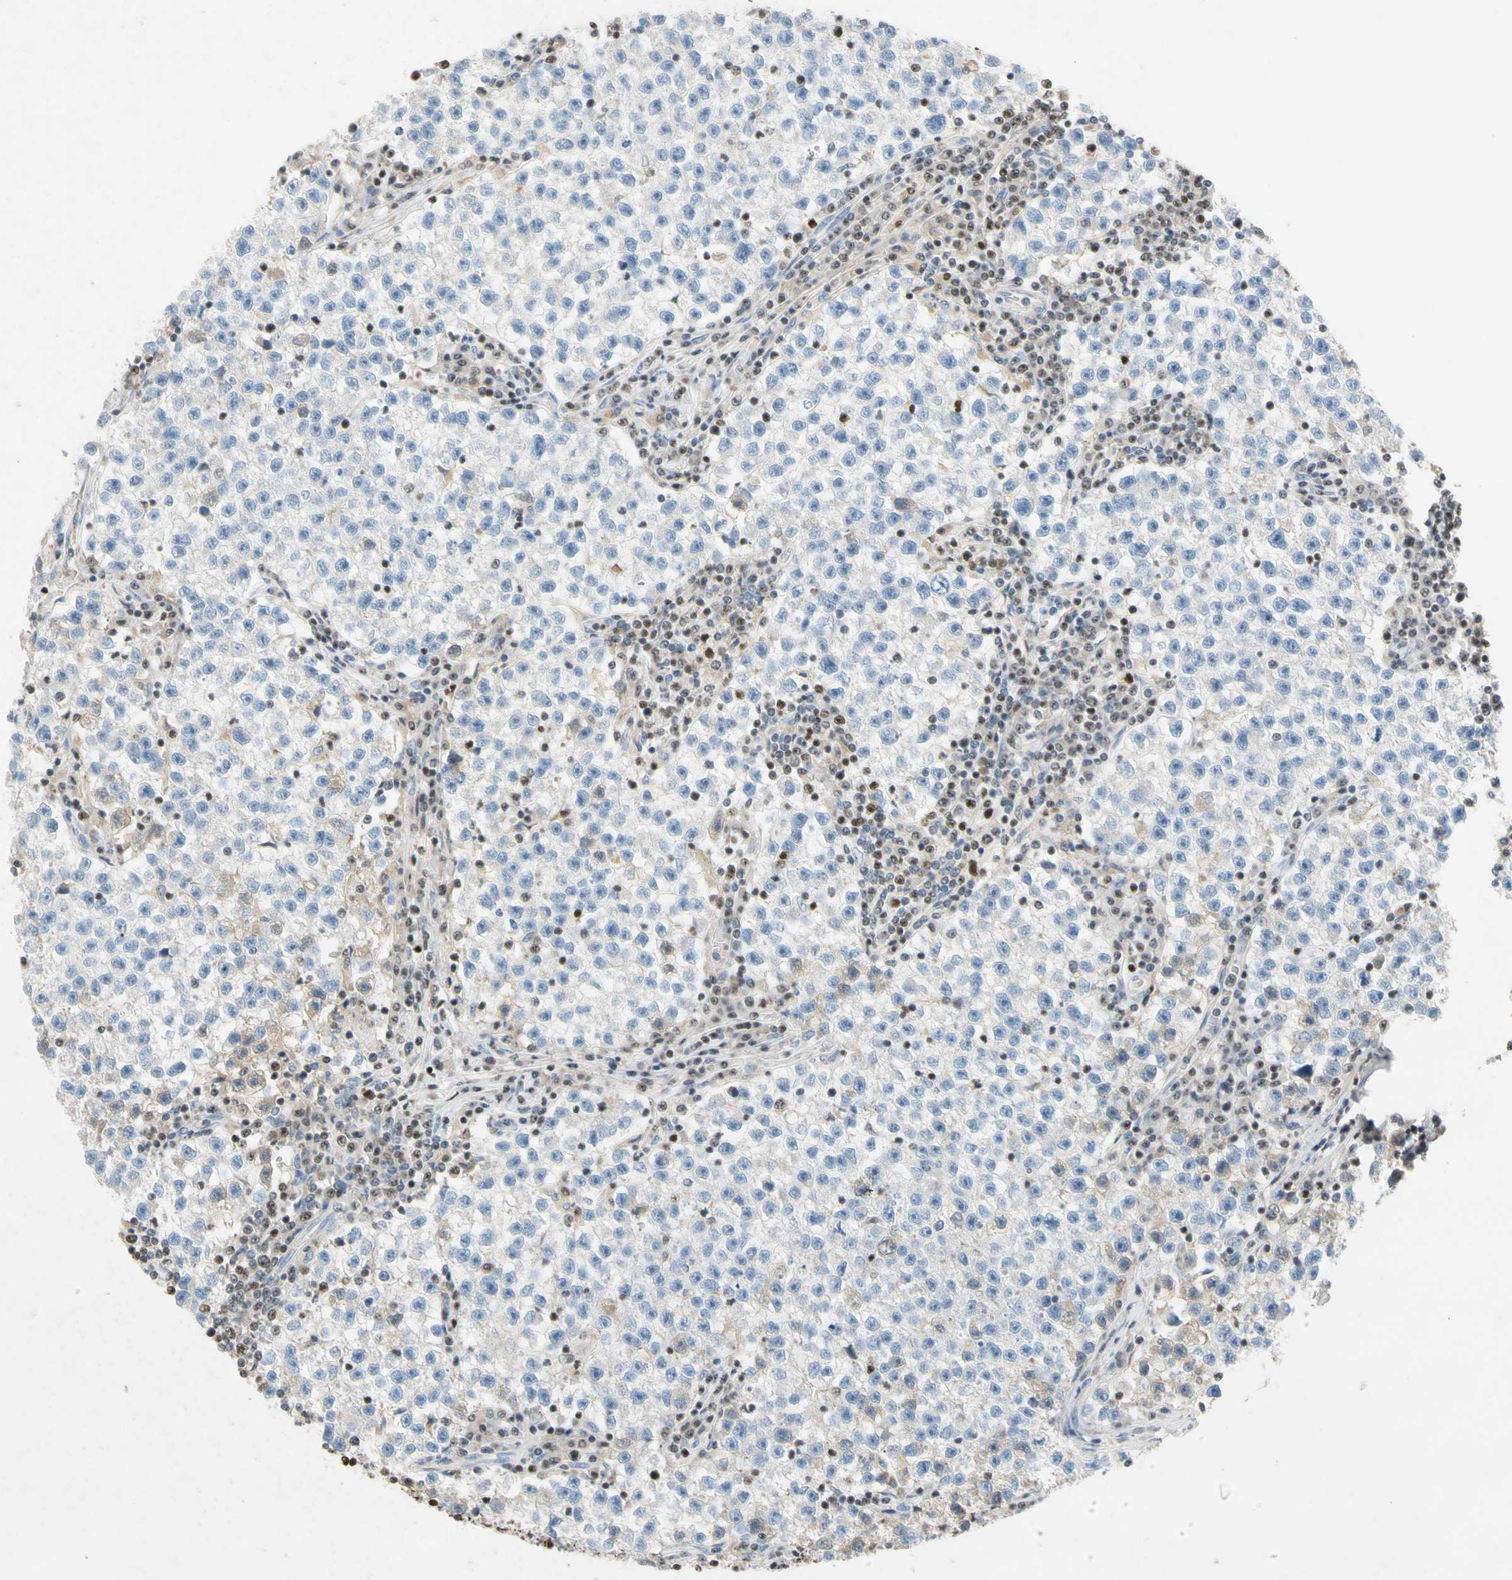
{"staining": {"intensity": "negative", "quantity": "none", "location": "none"}, "tissue": "testis cancer", "cell_type": "Tumor cells", "image_type": "cancer", "snomed": [{"axis": "morphology", "description": "Seminoma, NOS"}, {"axis": "topography", "description": "Testis"}], "caption": "This histopathology image is of seminoma (testis) stained with immunohistochemistry (IHC) to label a protein in brown with the nuclei are counter-stained blue. There is no expression in tumor cells.", "gene": "SP140", "patient": {"sex": "male", "age": 22}}